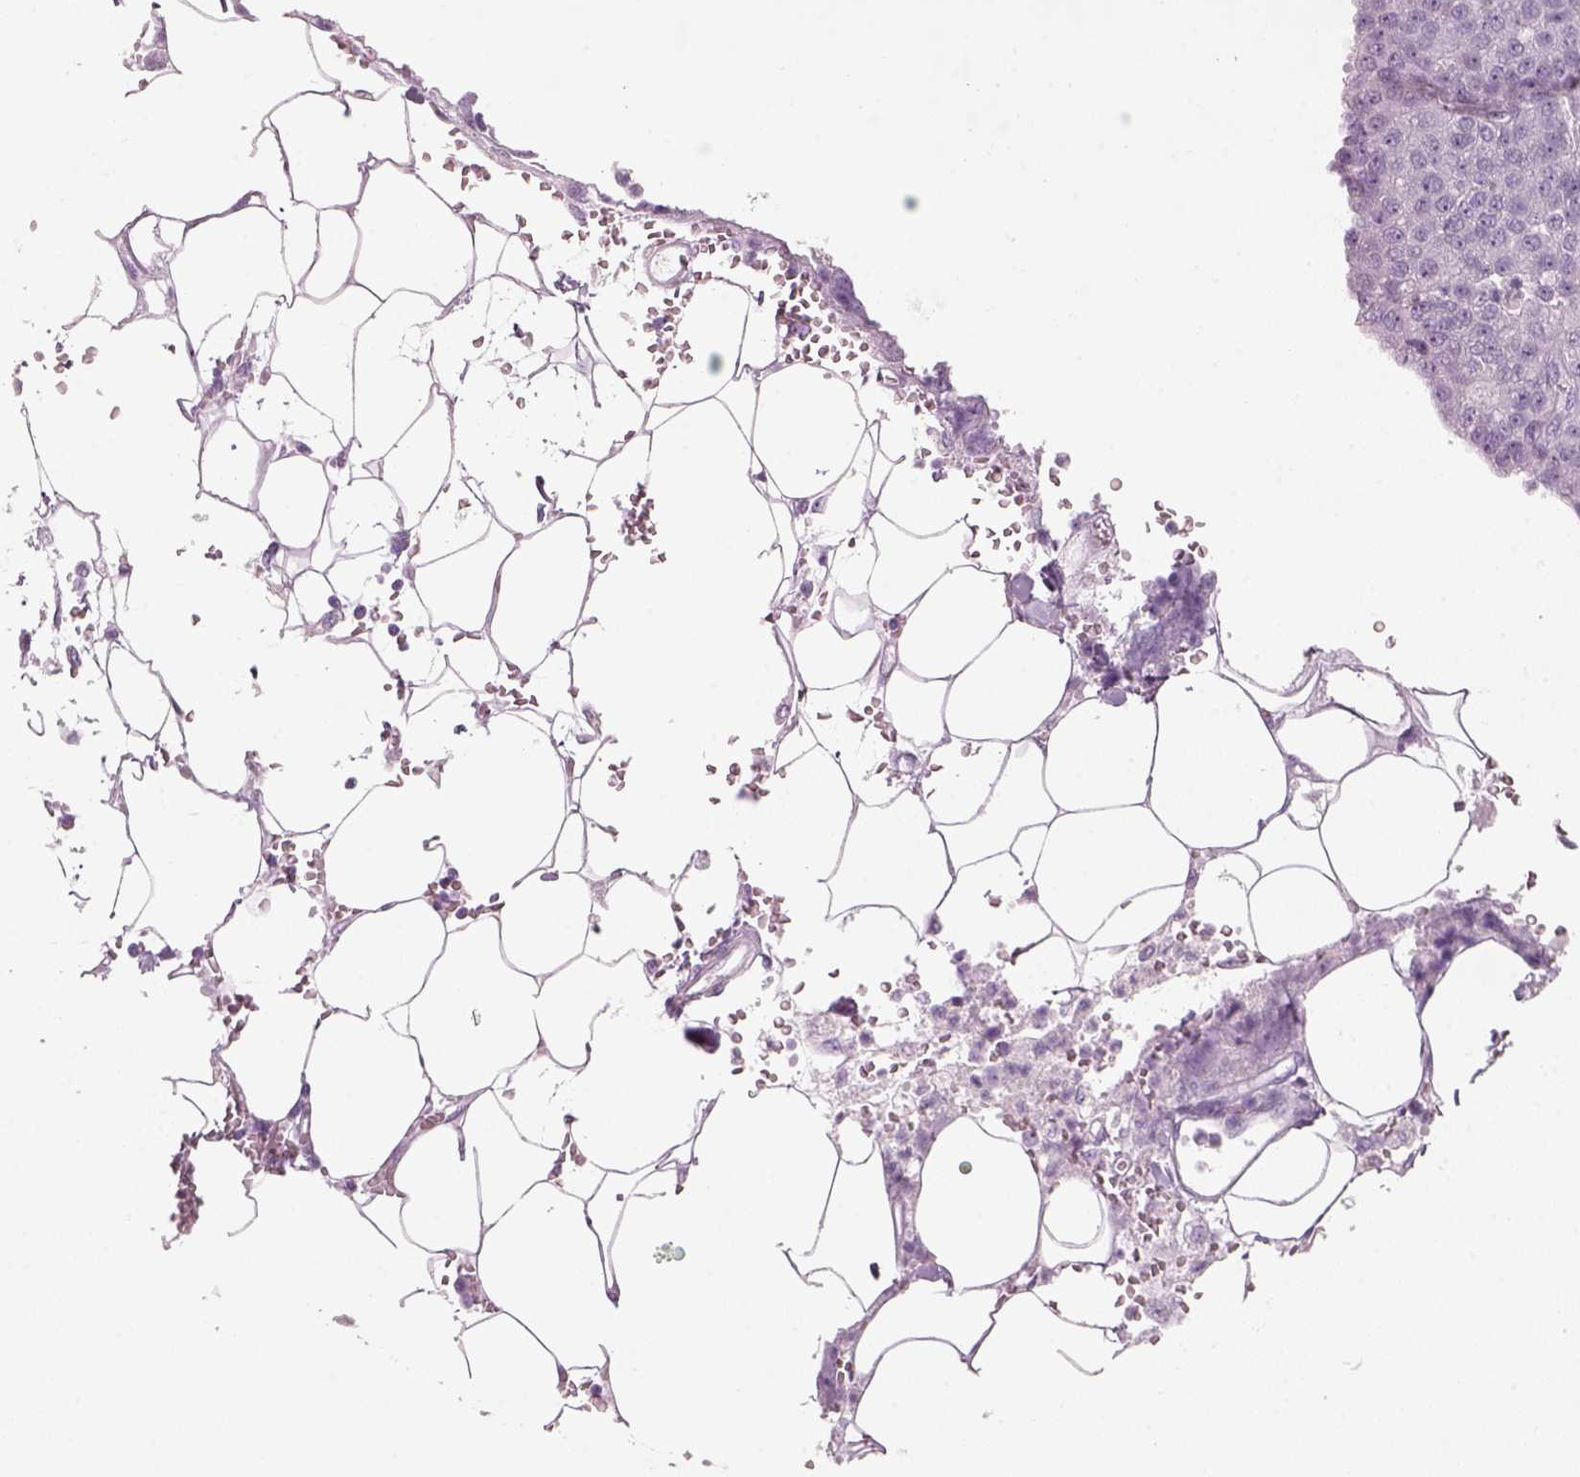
{"staining": {"intensity": "negative", "quantity": "none", "location": "none"}, "tissue": "pancreatic cancer", "cell_type": "Tumor cells", "image_type": "cancer", "snomed": [{"axis": "morphology", "description": "Adenocarcinoma, NOS"}, {"axis": "topography", "description": "Pancreas"}], "caption": "This is a image of IHC staining of pancreatic adenocarcinoma, which shows no staining in tumor cells.", "gene": "SLC6A2", "patient": {"sex": "female", "age": 61}}